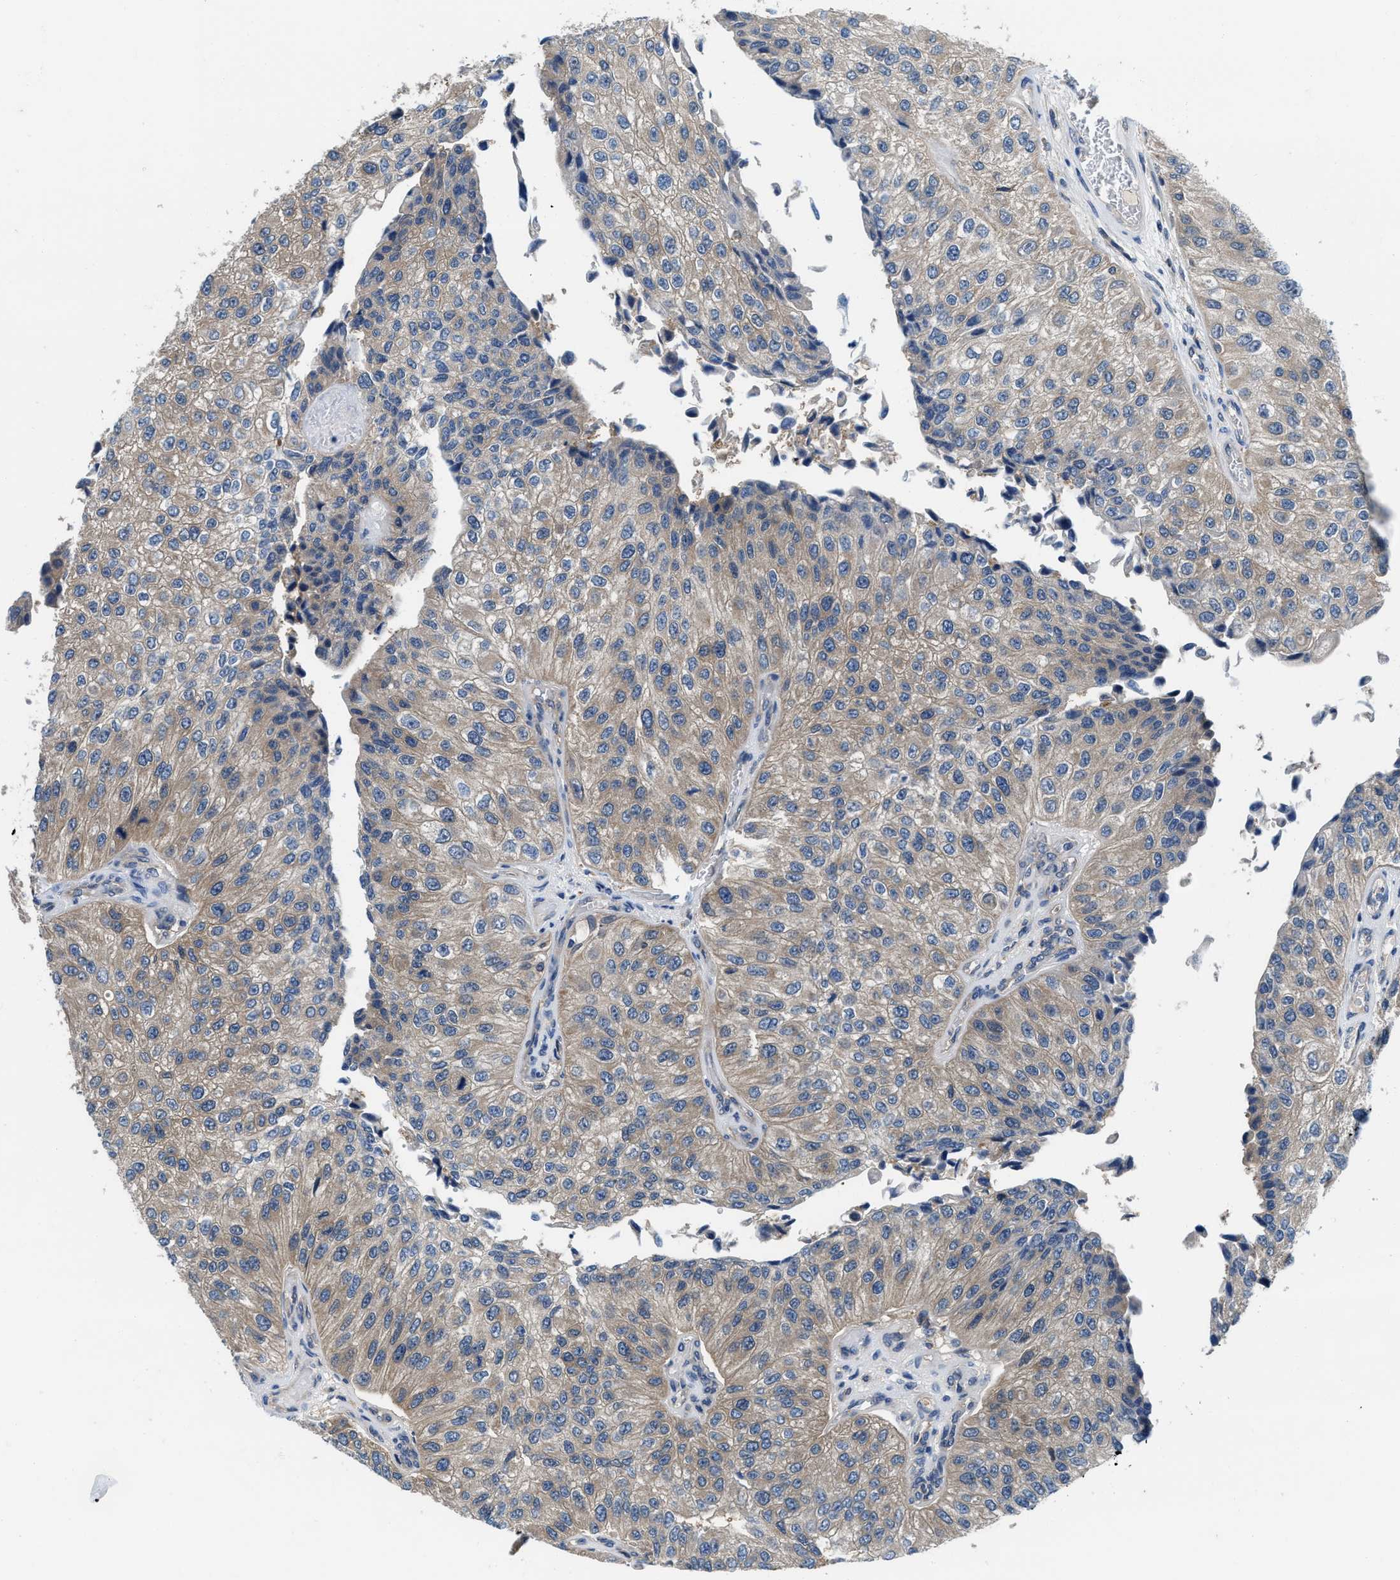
{"staining": {"intensity": "weak", "quantity": ">75%", "location": "cytoplasmic/membranous"}, "tissue": "urothelial cancer", "cell_type": "Tumor cells", "image_type": "cancer", "snomed": [{"axis": "morphology", "description": "Urothelial carcinoma, High grade"}, {"axis": "topography", "description": "Kidney"}, {"axis": "topography", "description": "Urinary bladder"}], "caption": "IHC of urothelial cancer displays low levels of weak cytoplasmic/membranous positivity in approximately >75% of tumor cells.", "gene": "NUDT5", "patient": {"sex": "male", "age": 77}}